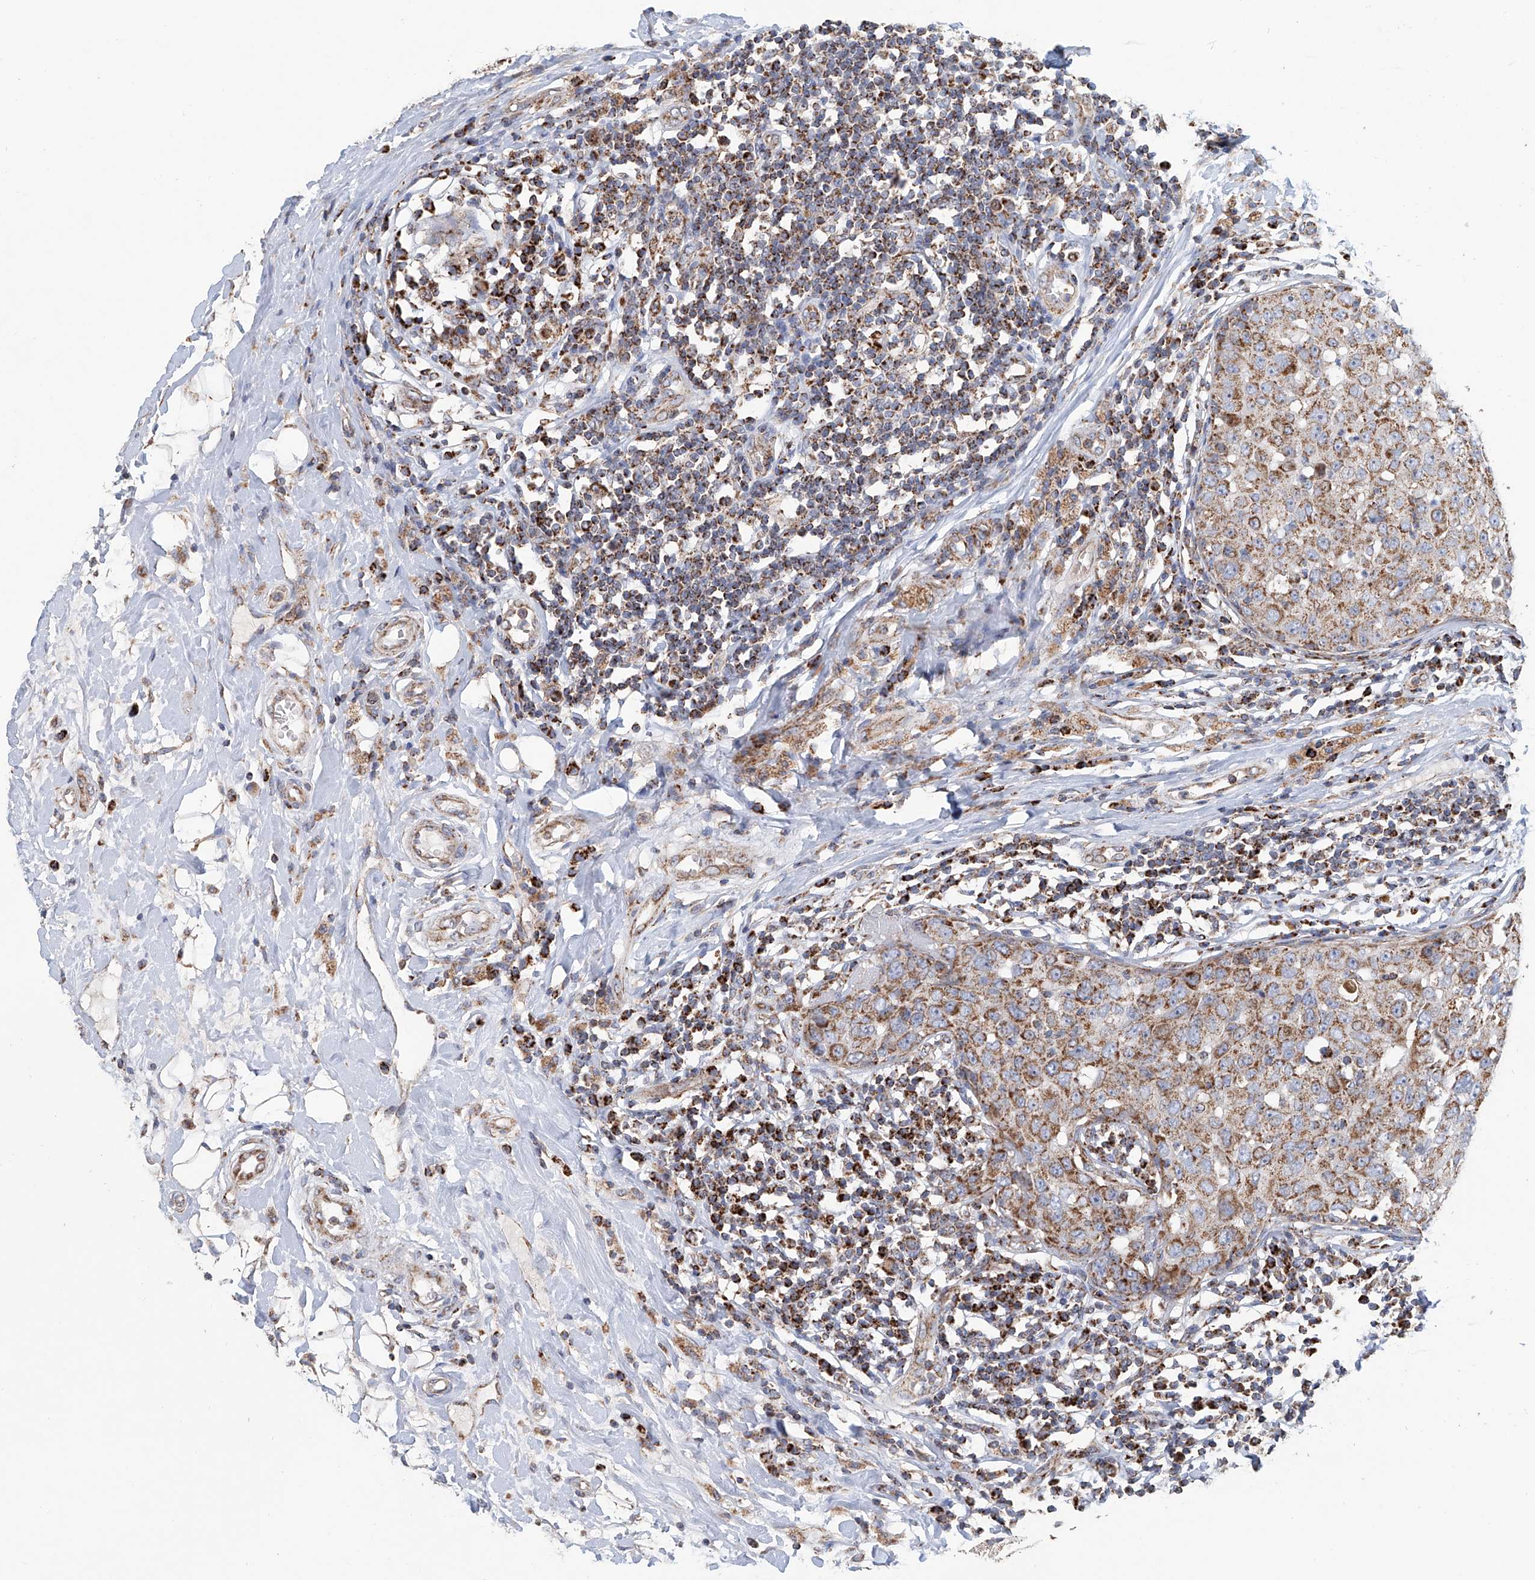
{"staining": {"intensity": "moderate", "quantity": ">75%", "location": "cytoplasmic/membranous"}, "tissue": "breast cancer", "cell_type": "Tumor cells", "image_type": "cancer", "snomed": [{"axis": "morphology", "description": "Duct carcinoma"}, {"axis": "topography", "description": "Breast"}], "caption": "Immunohistochemical staining of human breast cancer demonstrates moderate cytoplasmic/membranous protein expression in approximately >75% of tumor cells.", "gene": "MCL1", "patient": {"sex": "female", "age": 27}}